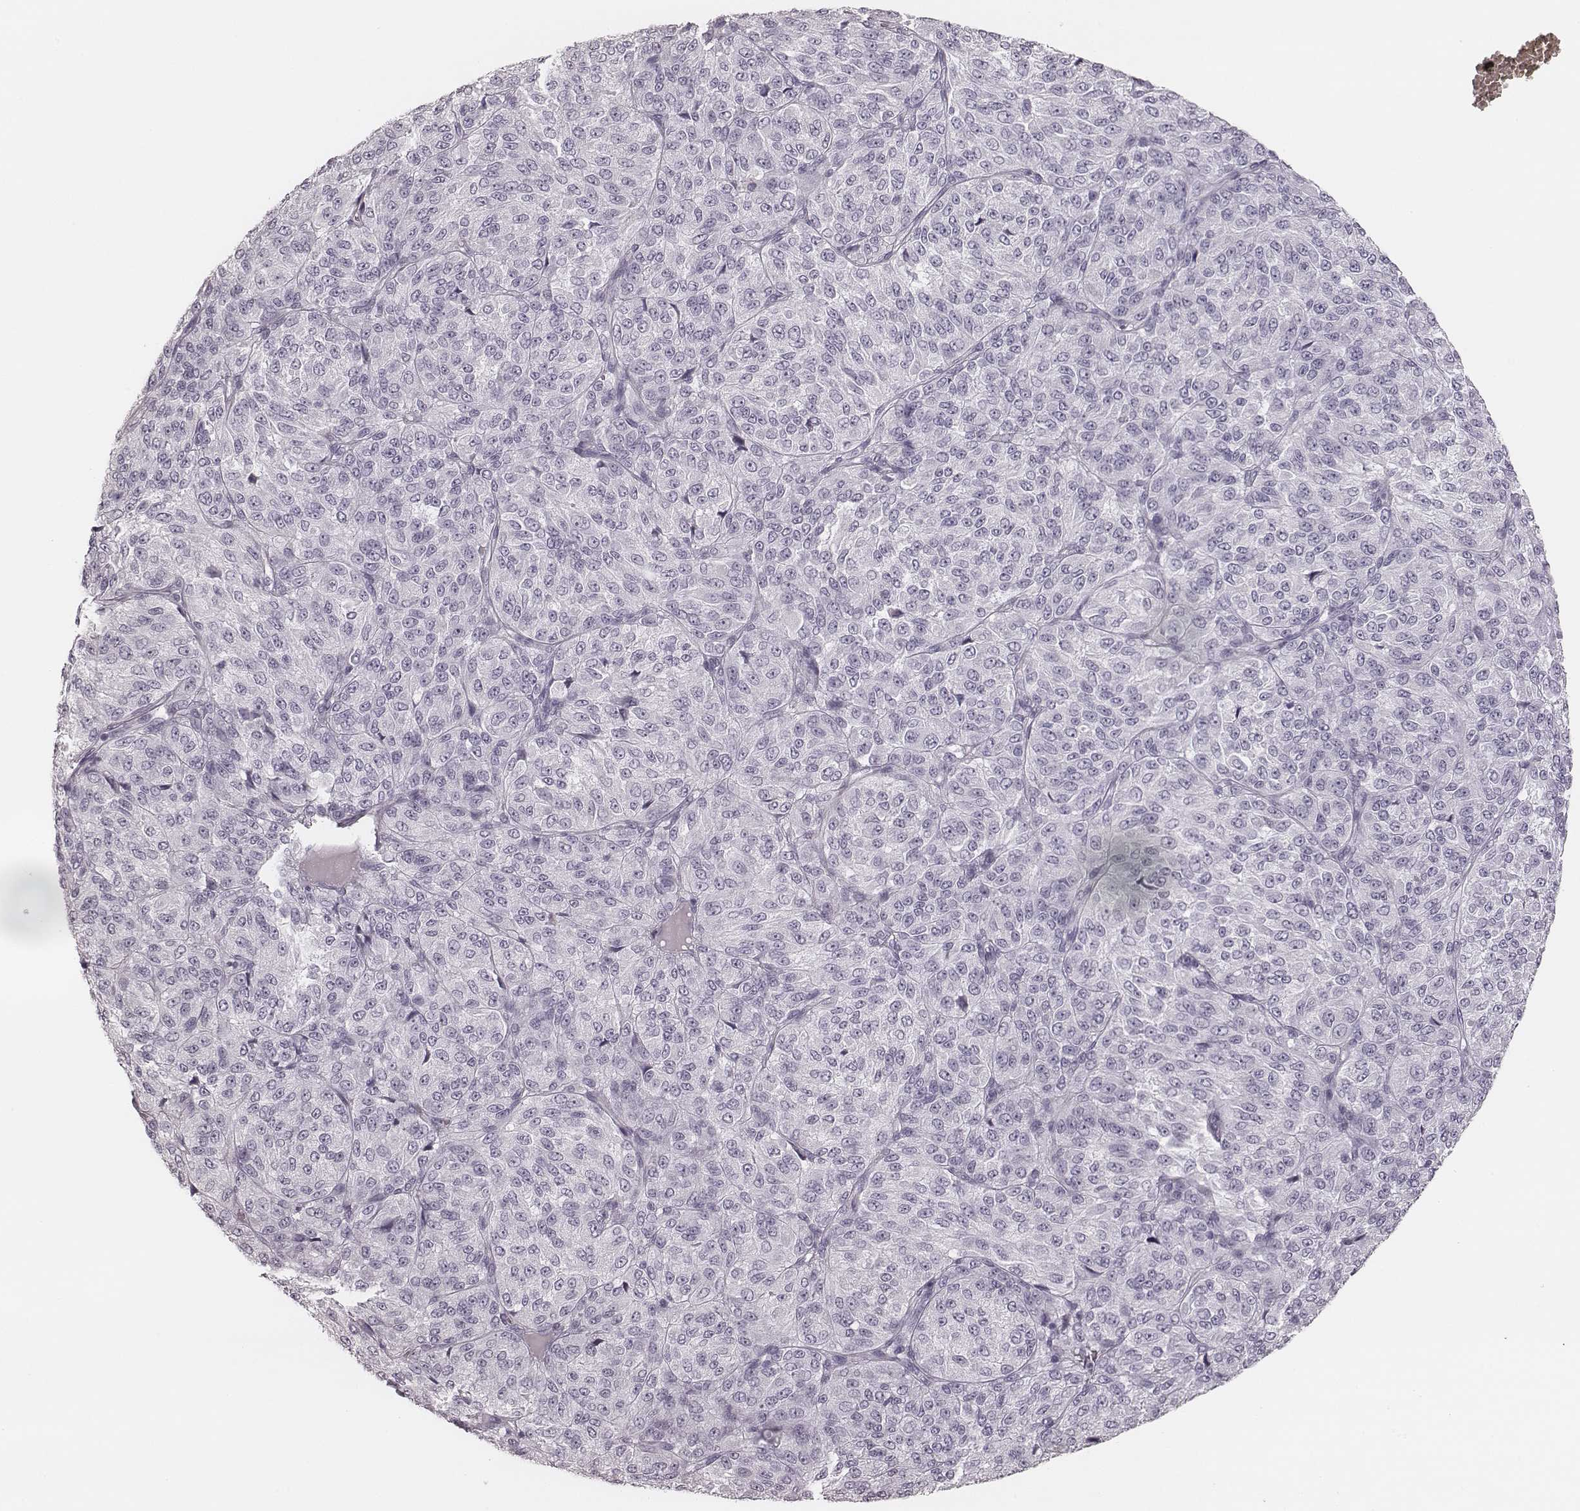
{"staining": {"intensity": "negative", "quantity": "none", "location": "none"}, "tissue": "melanoma", "cell_type": "Tumor cells", "image_type": "cancer", "snomed": [{"axis": "morphology", "description": "Malignant melanoma, Metastatic site"}, {"axis": "topography", "description": "Brain"}], "caption": "Melanoma was stained to show a protein in brown. There is no significant staining in tumor cells. (DAB (3,3'-diaminobenzidine) immunohistochemistry visualized using brightfield microscopy, high magnification).", "gene": "MSX1", "patient": {"sex": "female", "age": 56}}